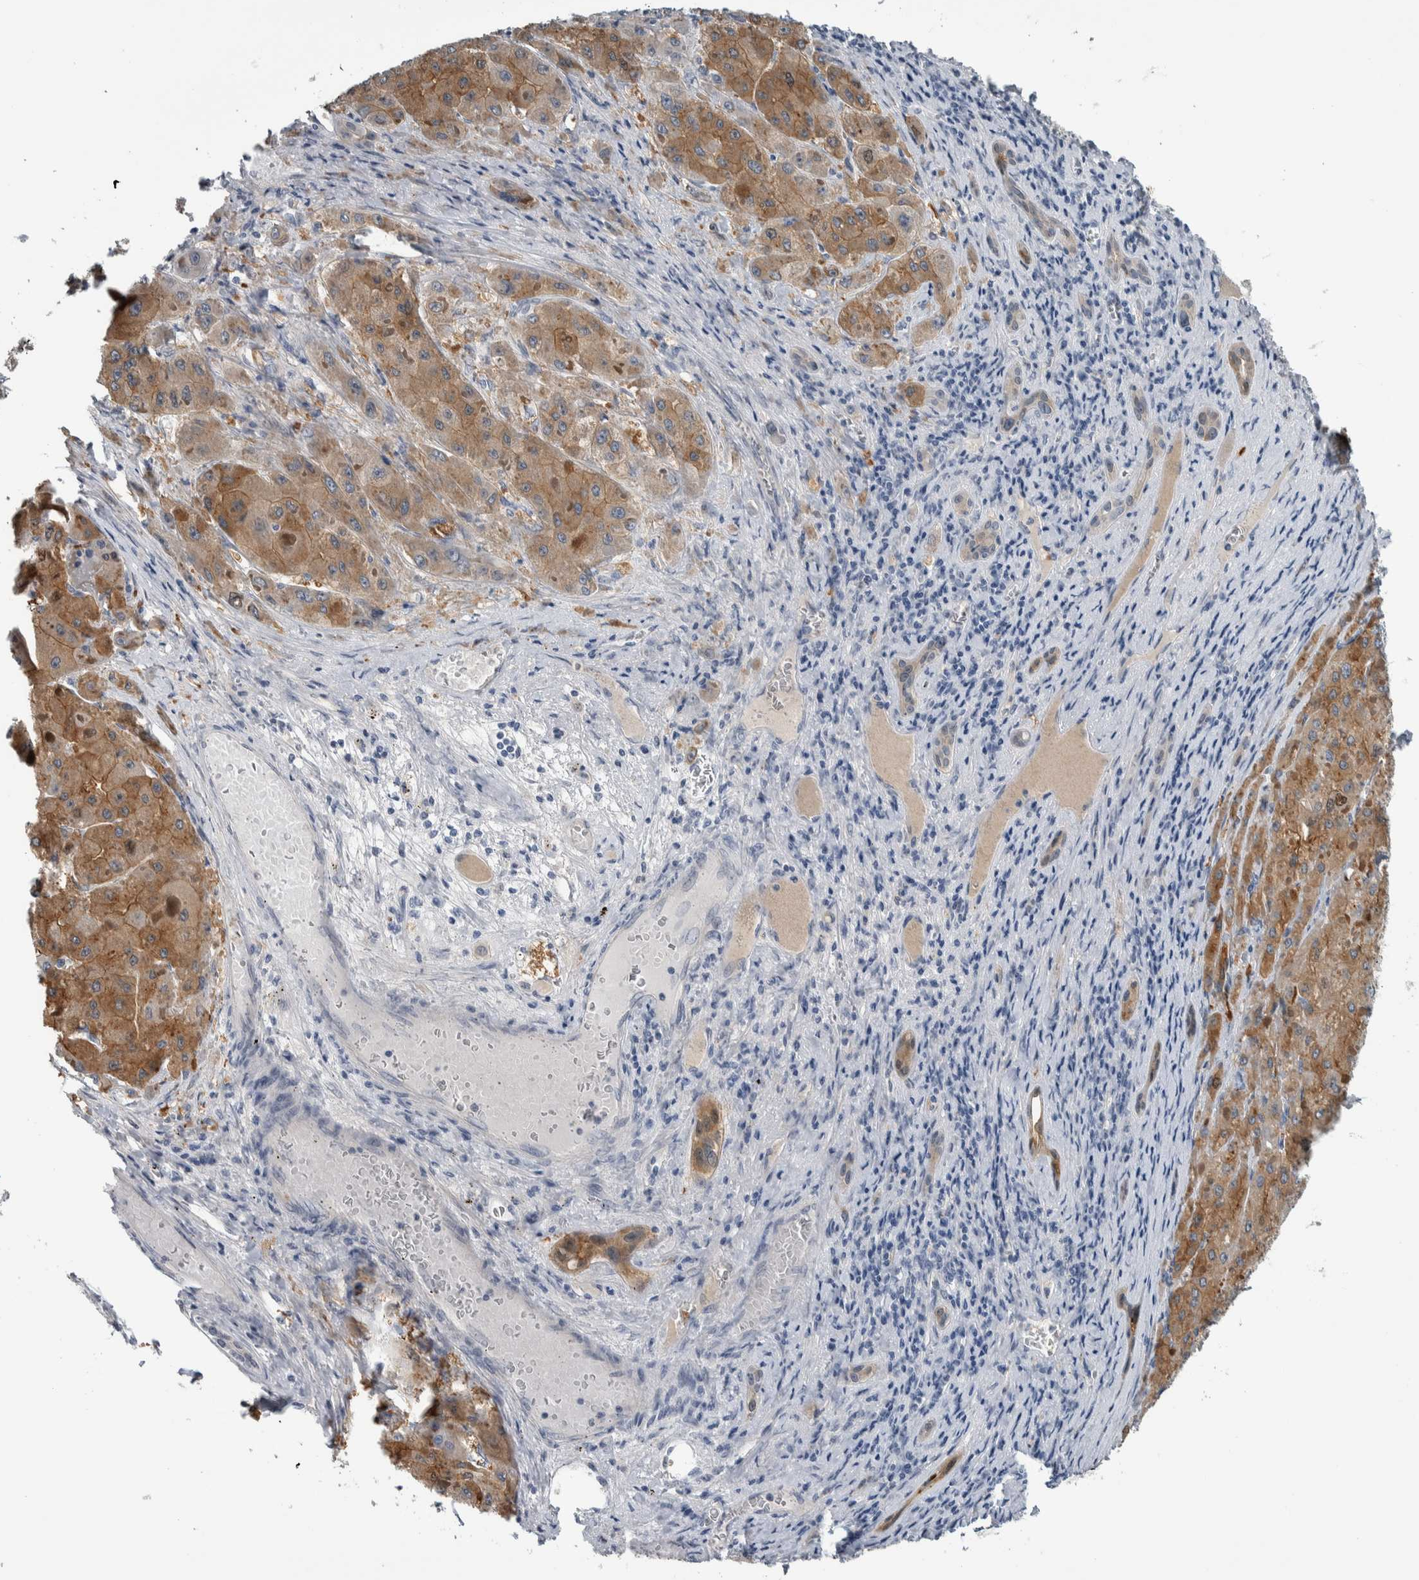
{"staining": {"intensity": "moderate", "quantity": ">75%", "location": "cytoplasmic/membranous"}, "tissue": "liver cancer", "cell_type": "Tumor cells", "image_type": "cancer", "snomed": [{"axis": "morphology", "description": "Carcinoma, Hepatocellular, NOS"}, {"axis": "topography", "description": "Liver"}], "caption": "A brown stain shows moderate cytoplasmic/membranous positivity of a protein in human liver cancer (hepatocellular carcinoma) tumor cells.", "gene": "COL14A1", "patient": {"sex": "female", "age": 73}}